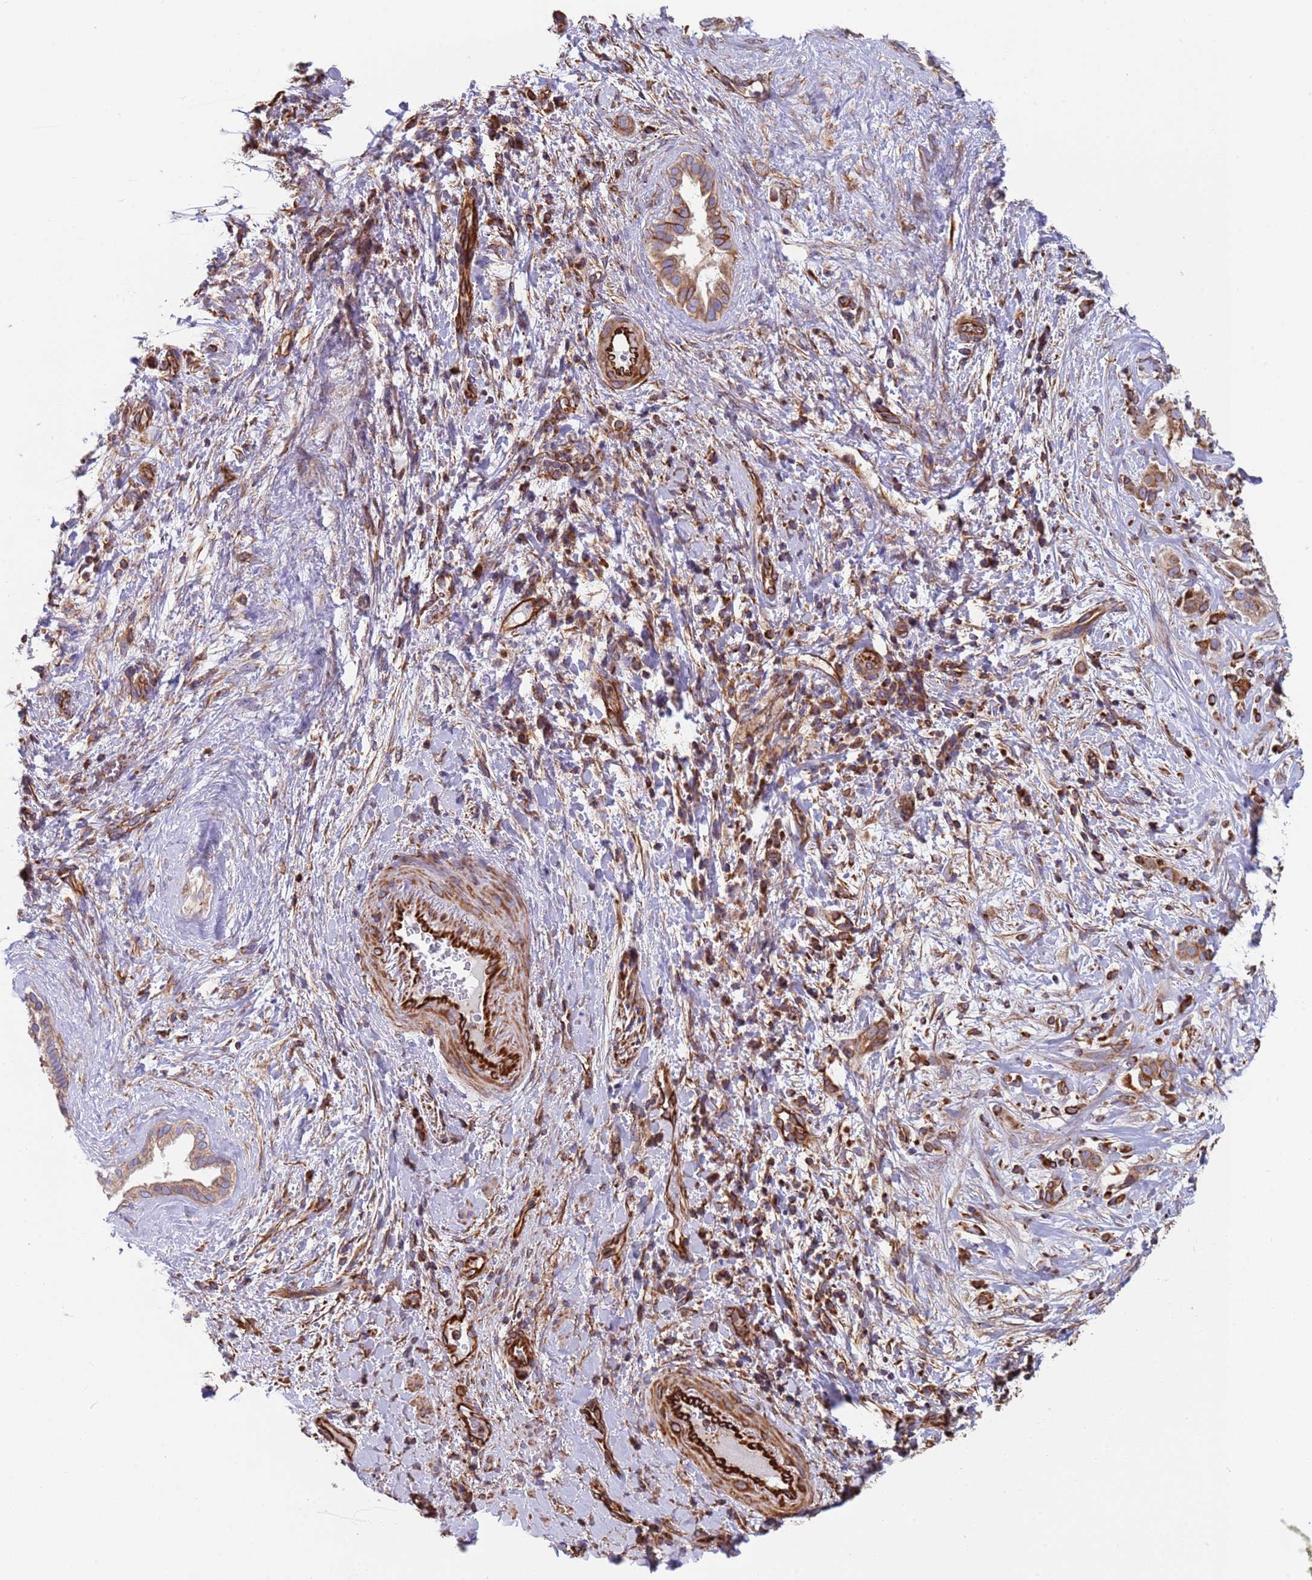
{"staining": {"intensity": "moderate", "quantity": ">75%", "location": "cytoplasmic/membranous"}, "tissue": "liver cancer", "cell_type": "Tumor cells", "image_type": "cancer", "snomed": [{"axis": "morphology", "description": "Cholangiocarcinoma"}, {"axis": "topography", "description": "Liver"}], "caption": "This photomicrograph shows liver cancer stained with IHC to label a protein in brown. The cytoplasmic/membranous of tumor cells show moderate positivity for the protein. Nuclei are counter-stained blue.", "gene": "NUDT12", "patient": {"sex": "male", "age": 67}}